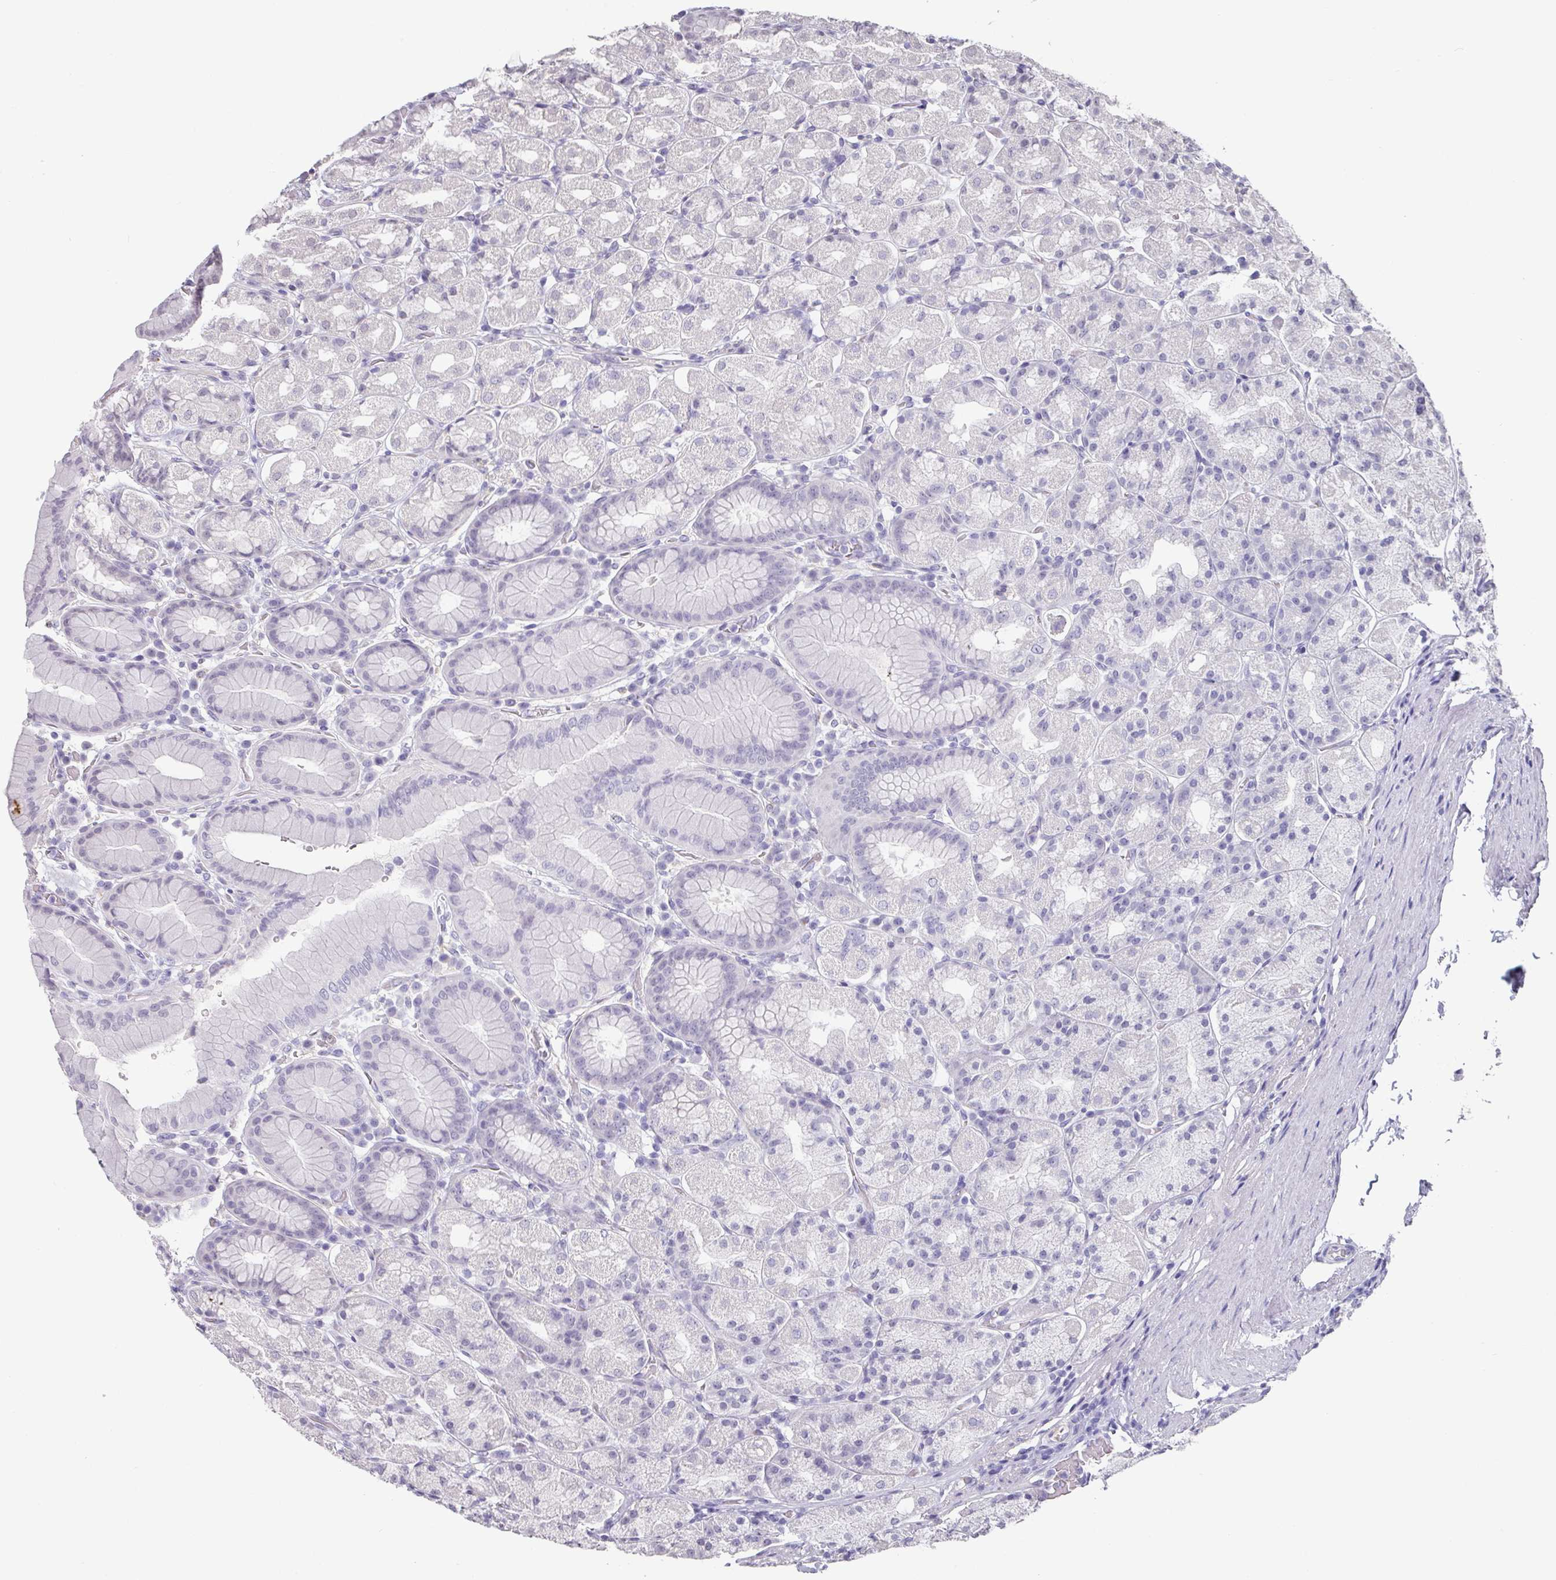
{"staining": {"intensity": "negative", "quantity": "none", "location": "none"}, "tissue": "stomach", "cell_type": "Glandular cells", "image_type": "normal", "snomed": [{"axis": "morphology", "description": "Normal tissue, NOS"}, {"axis": "topography", "description": "Stomach, upper"}, {"axis": "topography", "description": "Stomach"}], "caption": "Immunohistochemical staining of unremarkable stomach demonstrates no significant expression in glandular cells.", "gene": "C1QB", "patient": {"sex": "male", "age": 68}}